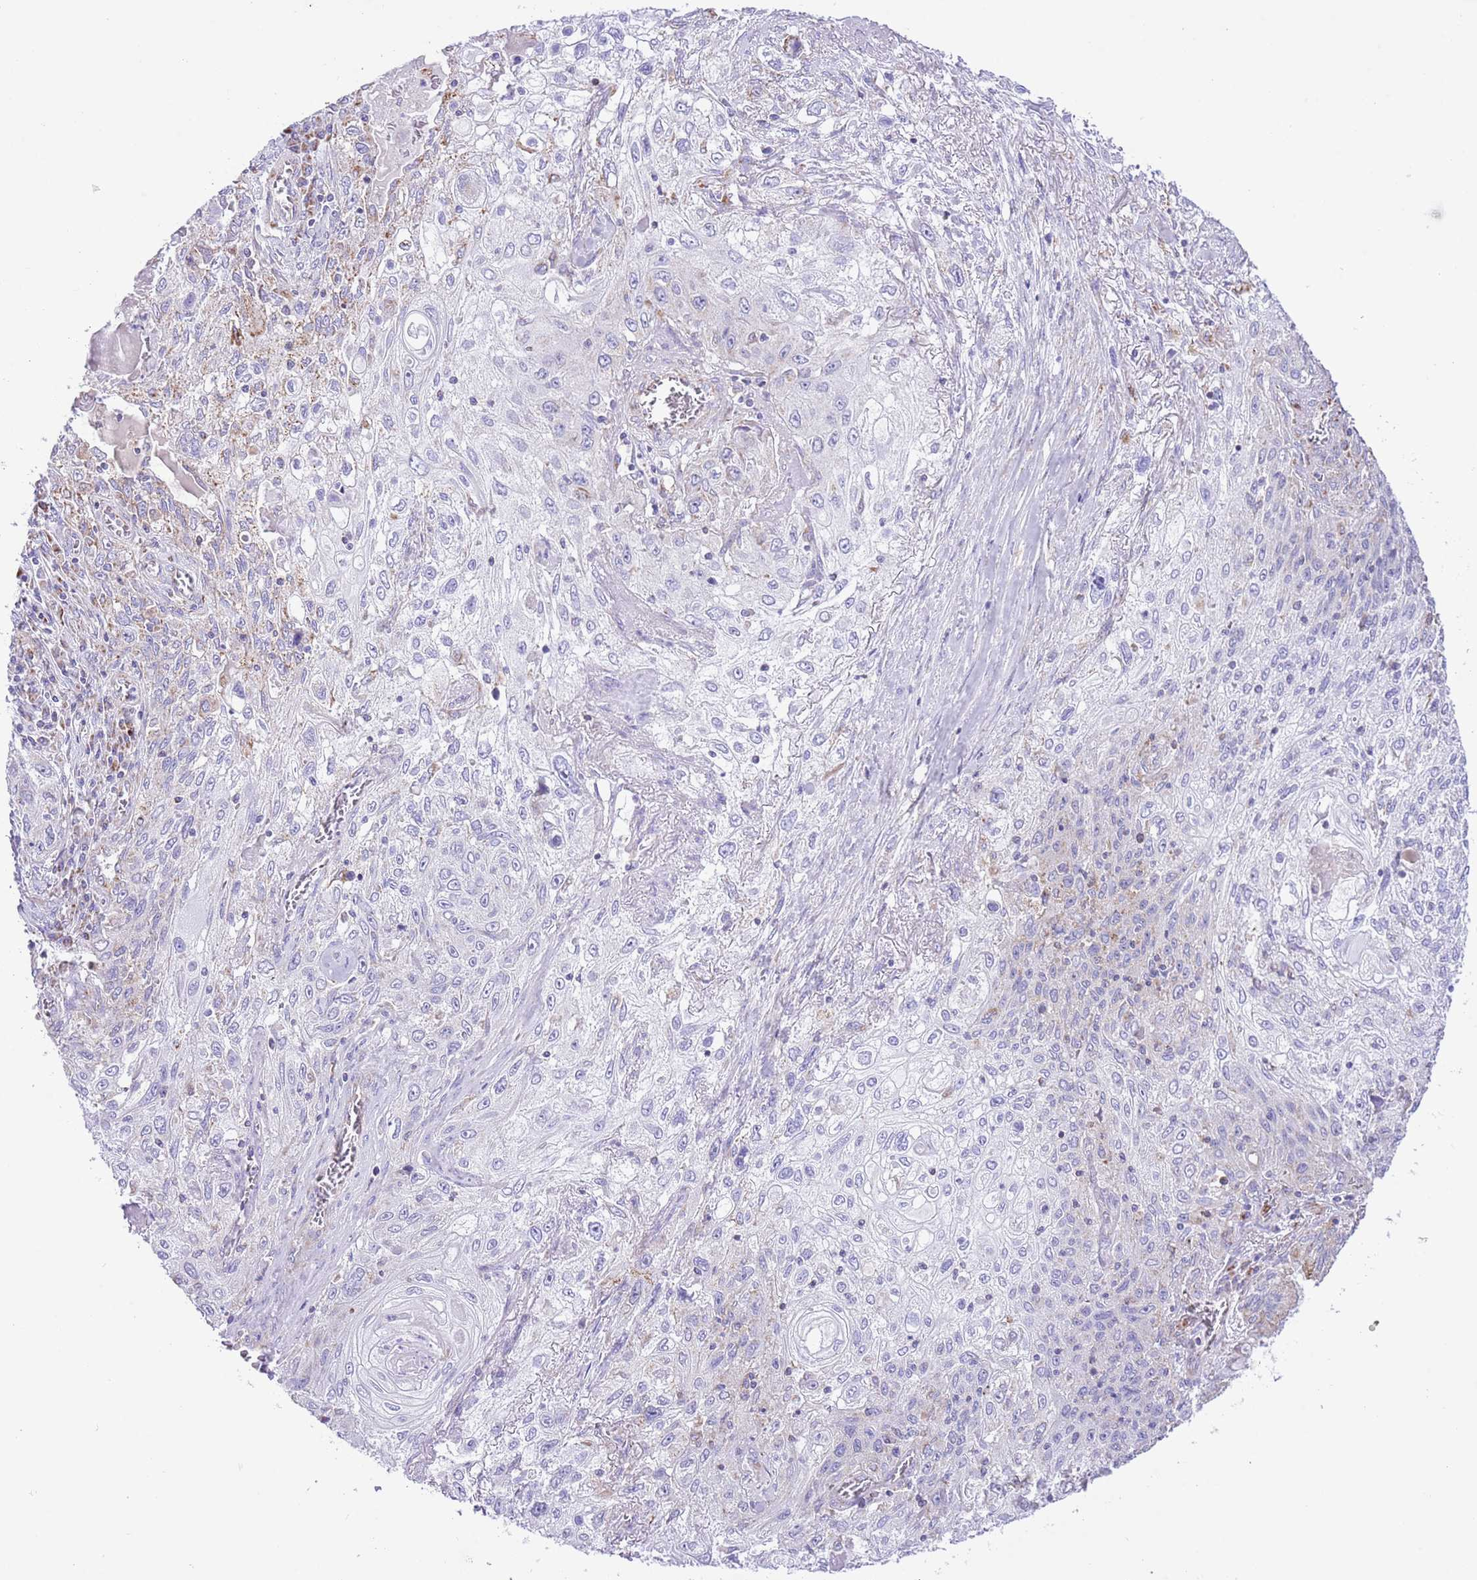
{"staining": {"intensity": "negative", "quantity": "none", "location": "none"}, "tissue": "lung cancer", "cell_type": "Tumor cells", "image_type": "cancer", "snomed": [{"axis": "morphology", "description": "Squamous cell carcinoma, NOS"}, {"axis": "topography", "description": "Lung"}], "caption": "DAB immunohistochemical staining of lung cancer shows no significant positivity in tumor cells.", "gene": "SS18L2", "patient": {"sex": "female", "age": 69}}